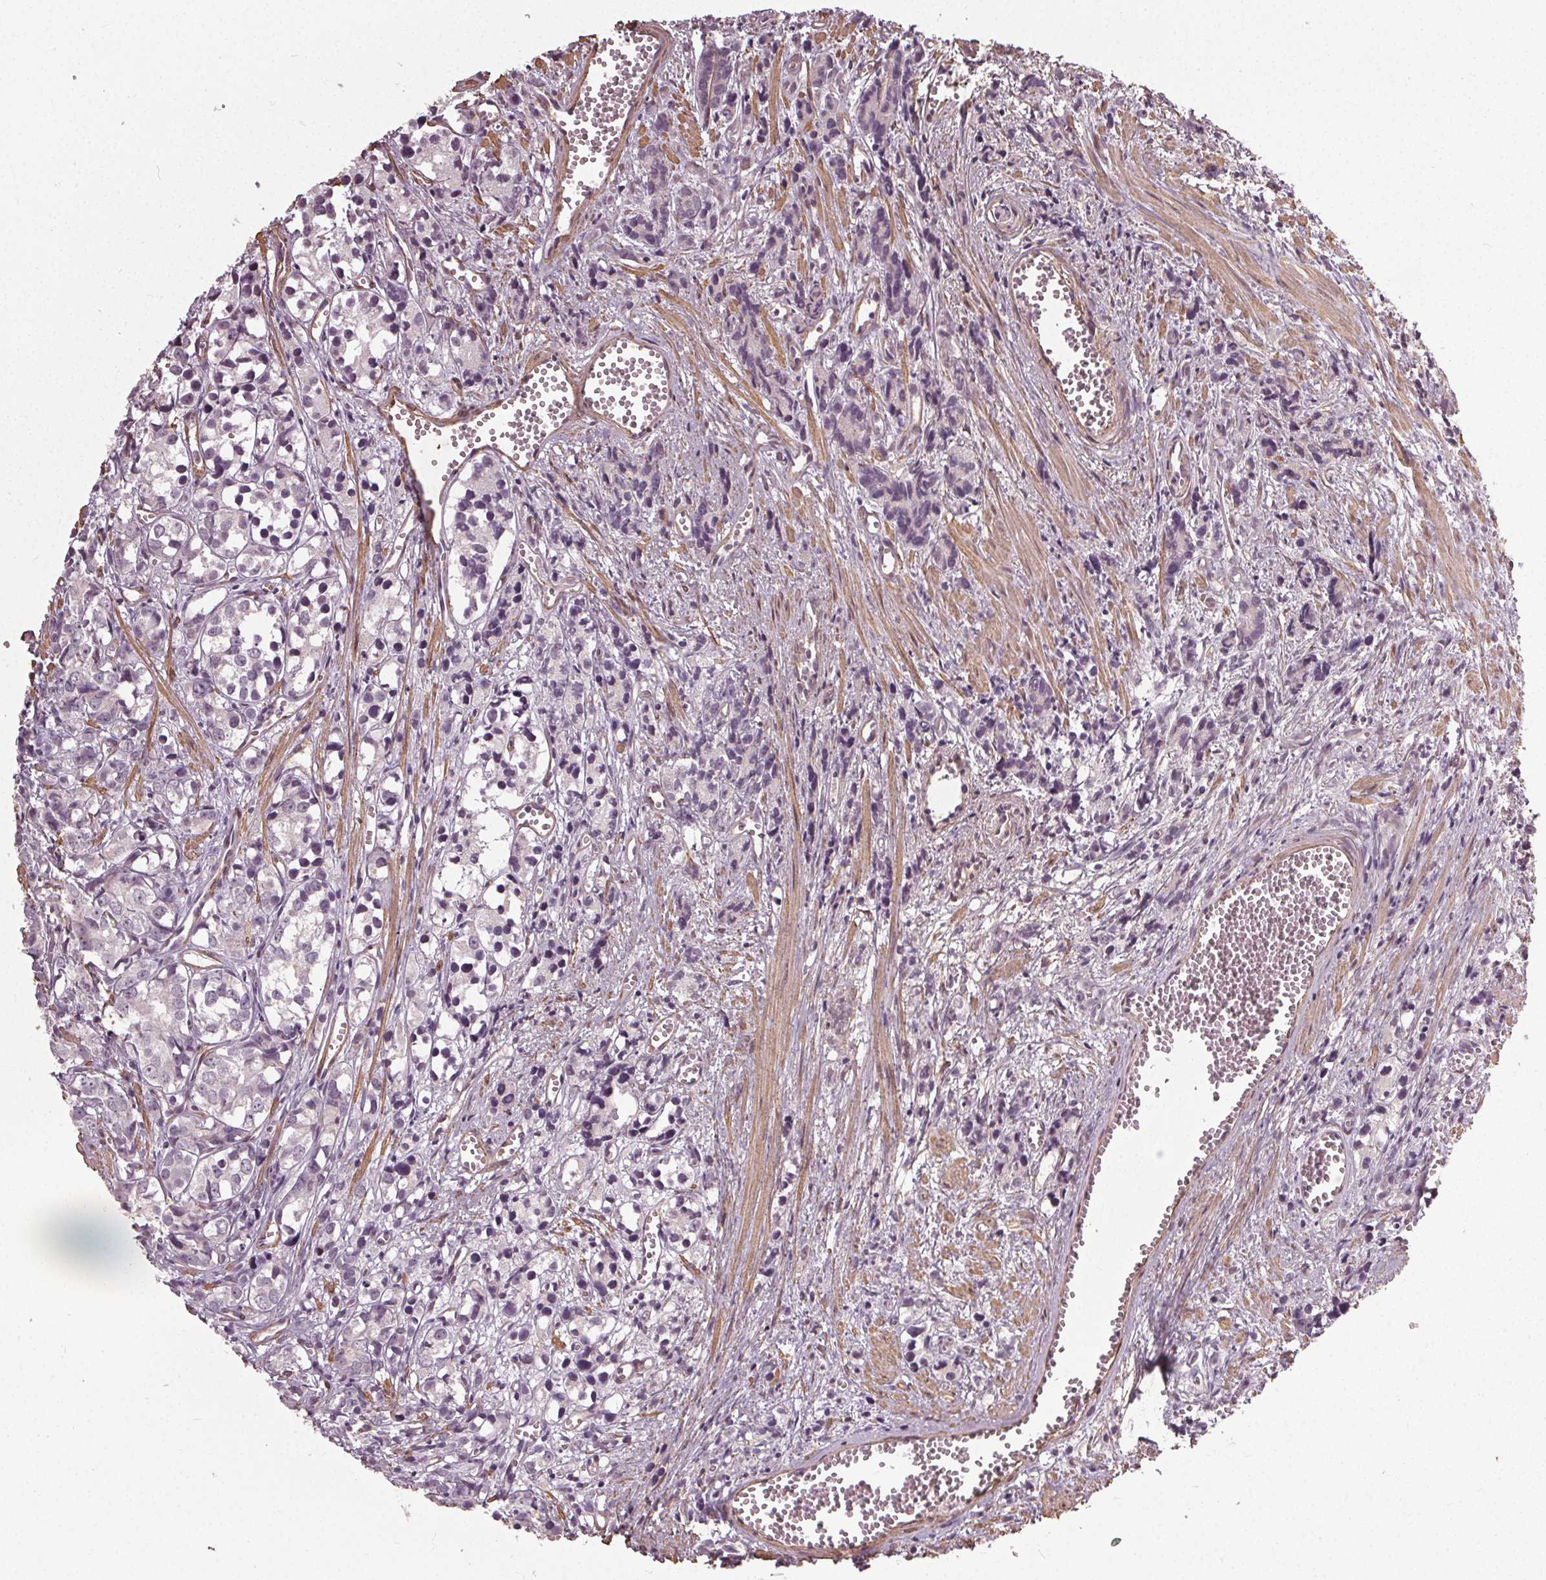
{"staining": {"intensity": "negative", "quantity": "none", "location": "none"}, "tissue": "prostate cancer", "cell_type": "Tumor cells", "image_type": "cancer", "snomed": [{"axis": "morphology", "description": "Adenocarcinoma, High grade"}, {"axis": "topography", "description": "Prostate"}], "caption": "A high-resolution photomicrograph shows IHC staining of prostate high-grade adenocarcinoma, which shows no significant staining in tumor cells.", "gene": "PKP1", "patient": {"sex": "male", "age": 77}}